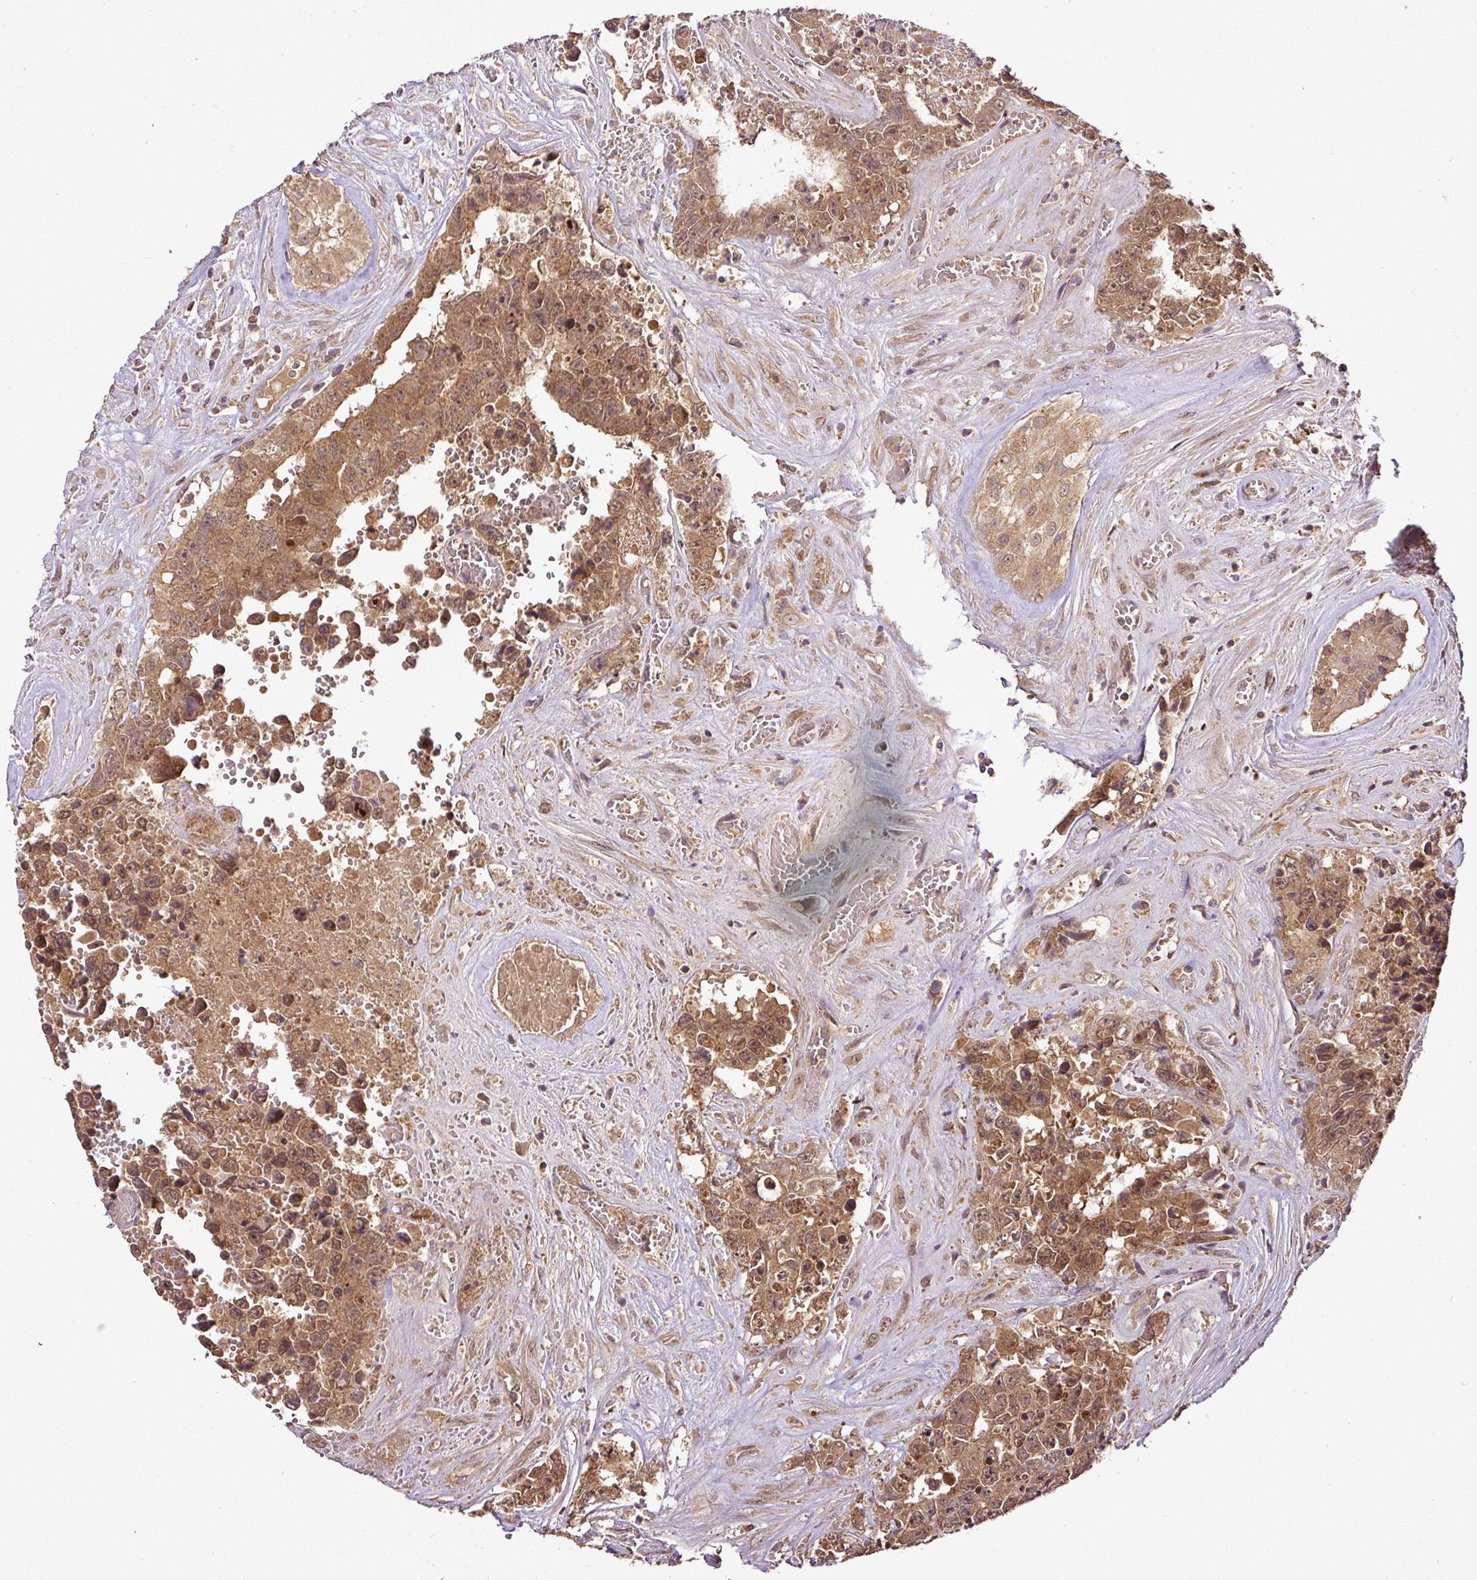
{"staining": {"intensity": "moderate", "quantity": ">75%", "location": "cytoplasmic/membranous,nuclear"}, "tissue": "testis cancer", "cell_type": "Tumor cells", "image_type": "cancer", "snomed": [{"axis": "morphology", "description": "Normal tissue, NOS"}, {"axis": "morphology", "description": "Carcinoma, Embryonal, NOS"}, {"axis": "topography", "description": "Testis"}, {"axis": "topography", "description": "Epididymis"}], "caption": "The micrograph demonstrates immunohistochemical staining of testis embryonal carcinoma. There is moderate cytoplasmic/membranous and nuclear positivity is identified in approximately >75% of tumor cells. The staining was performed using DAB (3,3'-diaminobenzidine), with brown indicating positive protein expression. Nuclei are stained blue with hematoxylin.", "gene": "FAIM", "patient": {"sex": "male", "age": 25}}